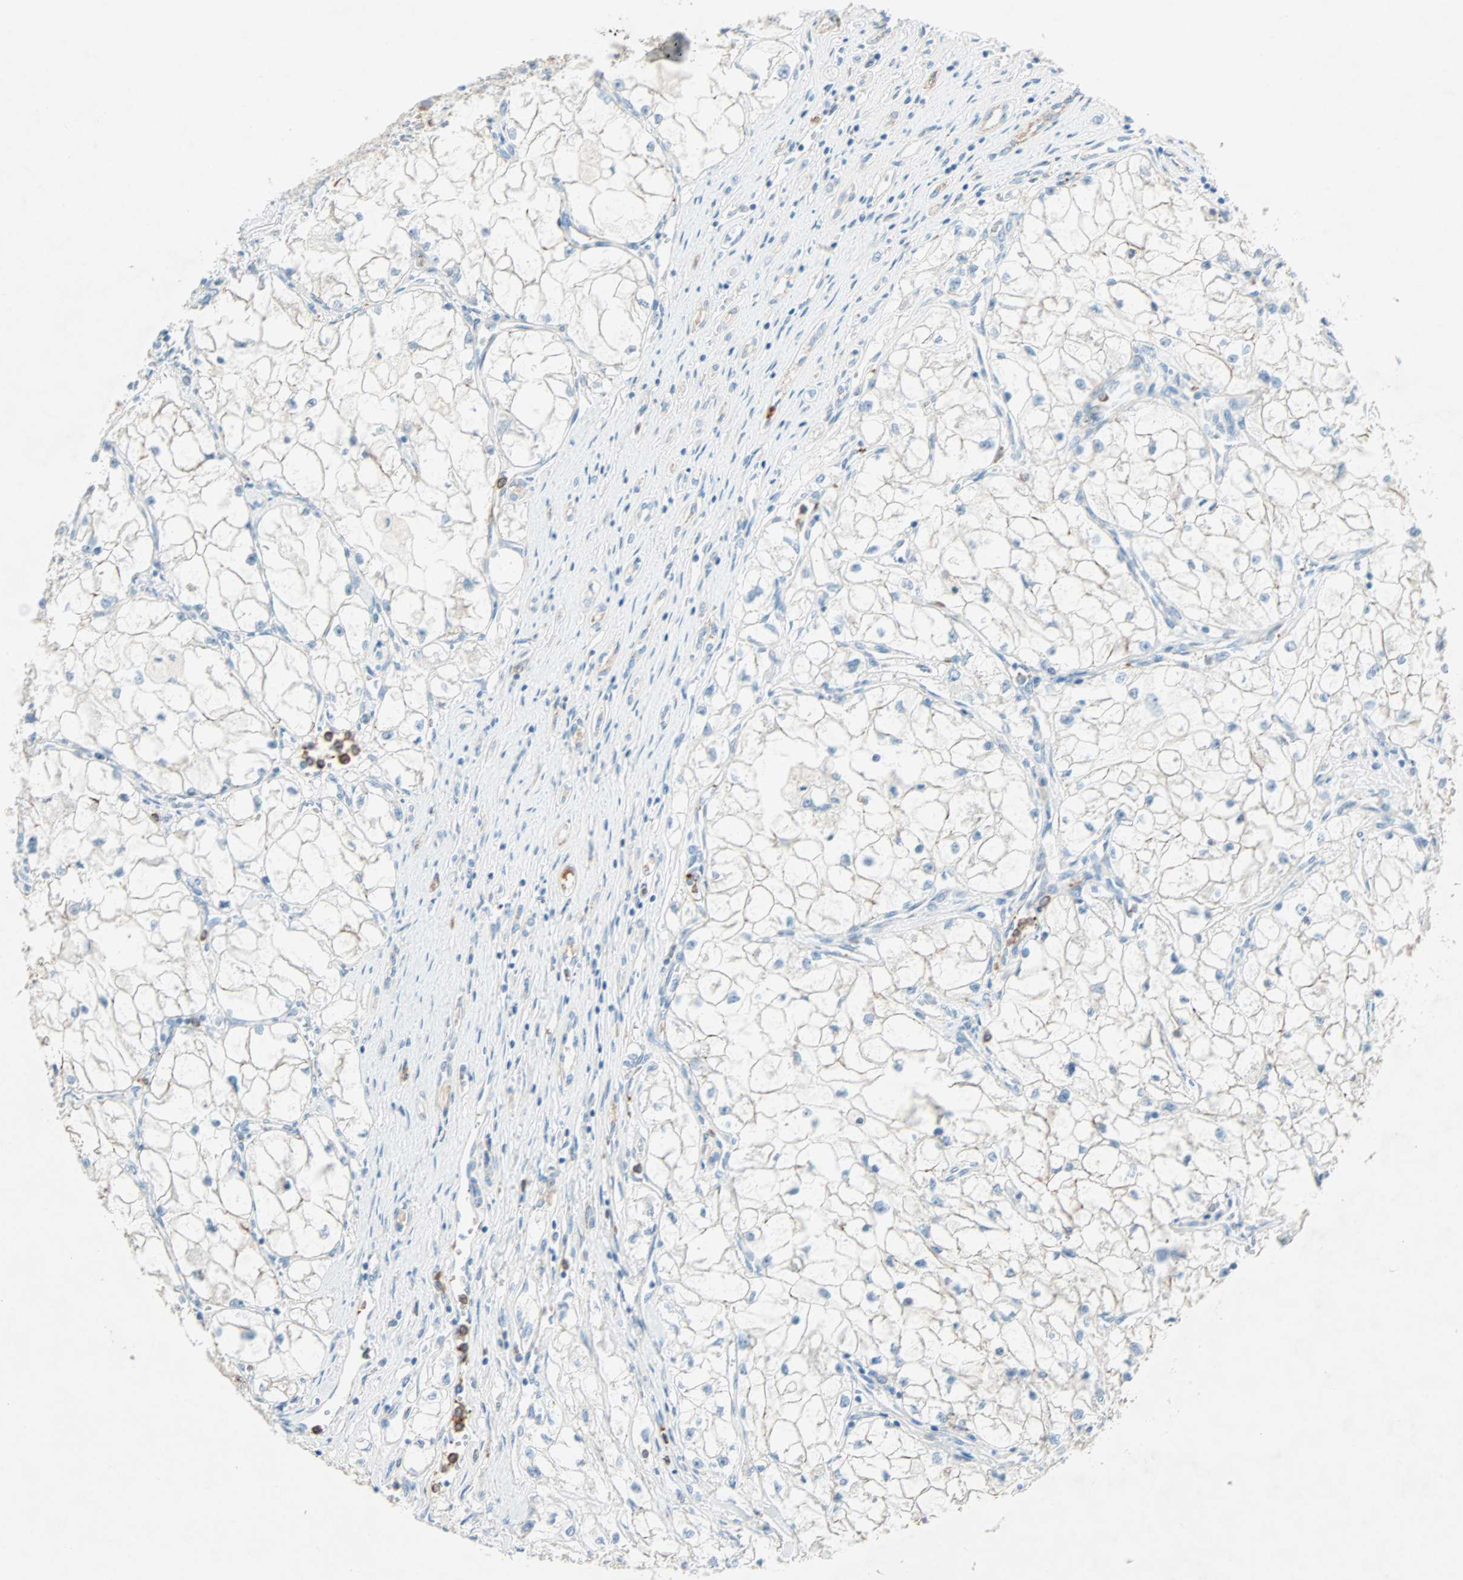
{"staining": {"intensity": "weak", "quantity": "25%-75%", "location": "cytoplasmic/membranous"}, "tissue": "renal cancer", "cell_type": "Tumor cells", "image_type": "cancer", "snomed": [{"axis": "morphology", "description": "Adenocarcinoma, NOS"}, {"axis": "topography", "description": "Kidney"}], "caption": "A photomicrograph of adenocarcinoma (renal) stained for a protein exhibits weak cytoplasmic/membranous brown staining in tumor cells.", "gene": "LY6G6F", "patient": {"sex": "female", "age": 70}}